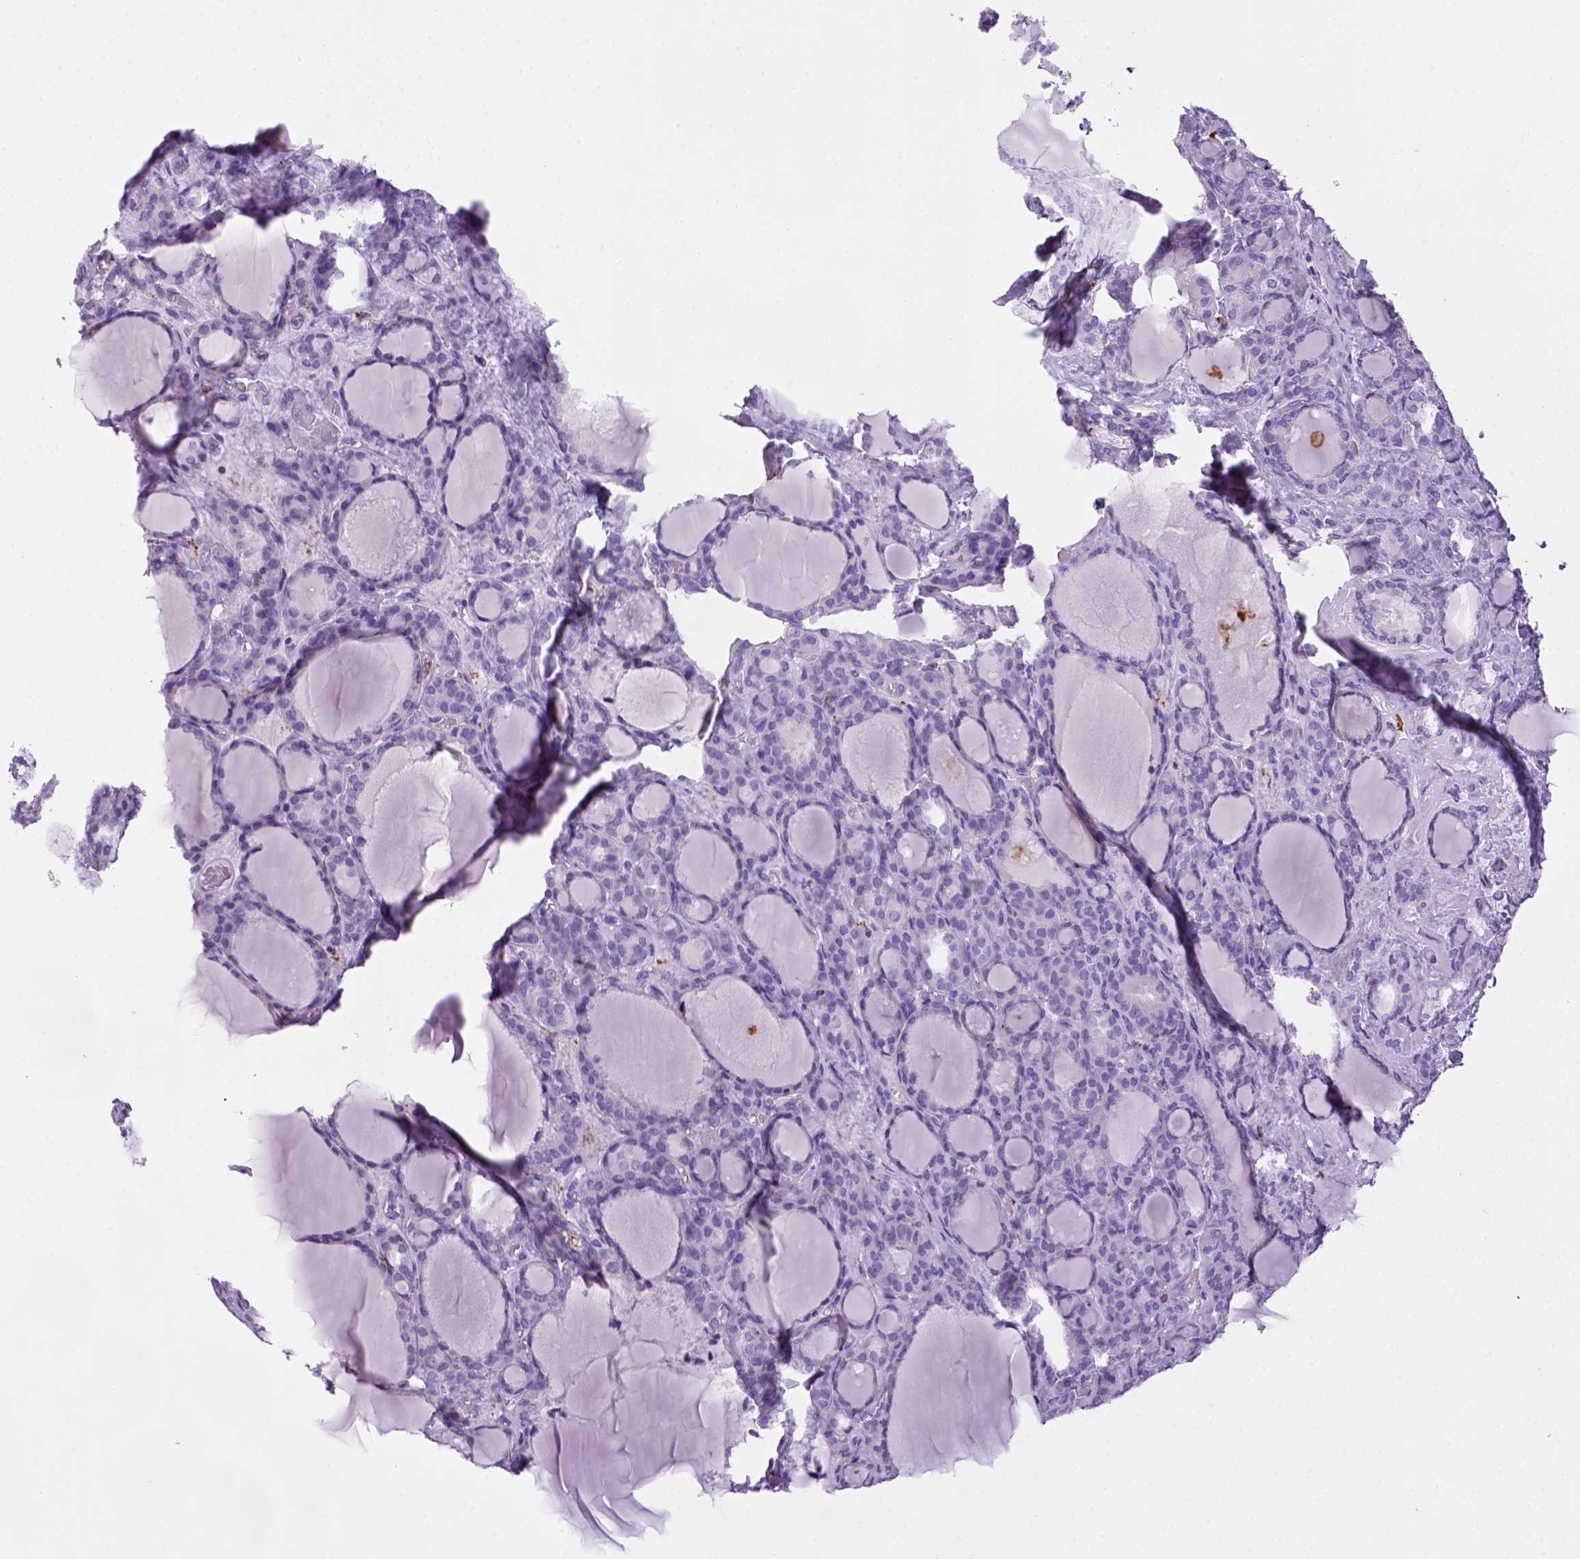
{"staining": {"intensity": "negative", "quantity": "none", "location": "none"}, "tissue": "thyroid cancer", "cell_type": "Tumor cells", "image_type": "cancer", "snomed": [{"axis": "morphology", "description": "Normal tissue, NOS"}, {"axis": "morphology", "description": "Follicular adenoma carcinoma, NOS"}, {"axis": "topography", "description": "Thyroid gland"}], "caption": "Tumor cells are negative for brown protein staining in thyroid cancer (follicular adenoma carcinoma).", "gene": "CD68", "patient": {"sex": "female", "age": 31}}